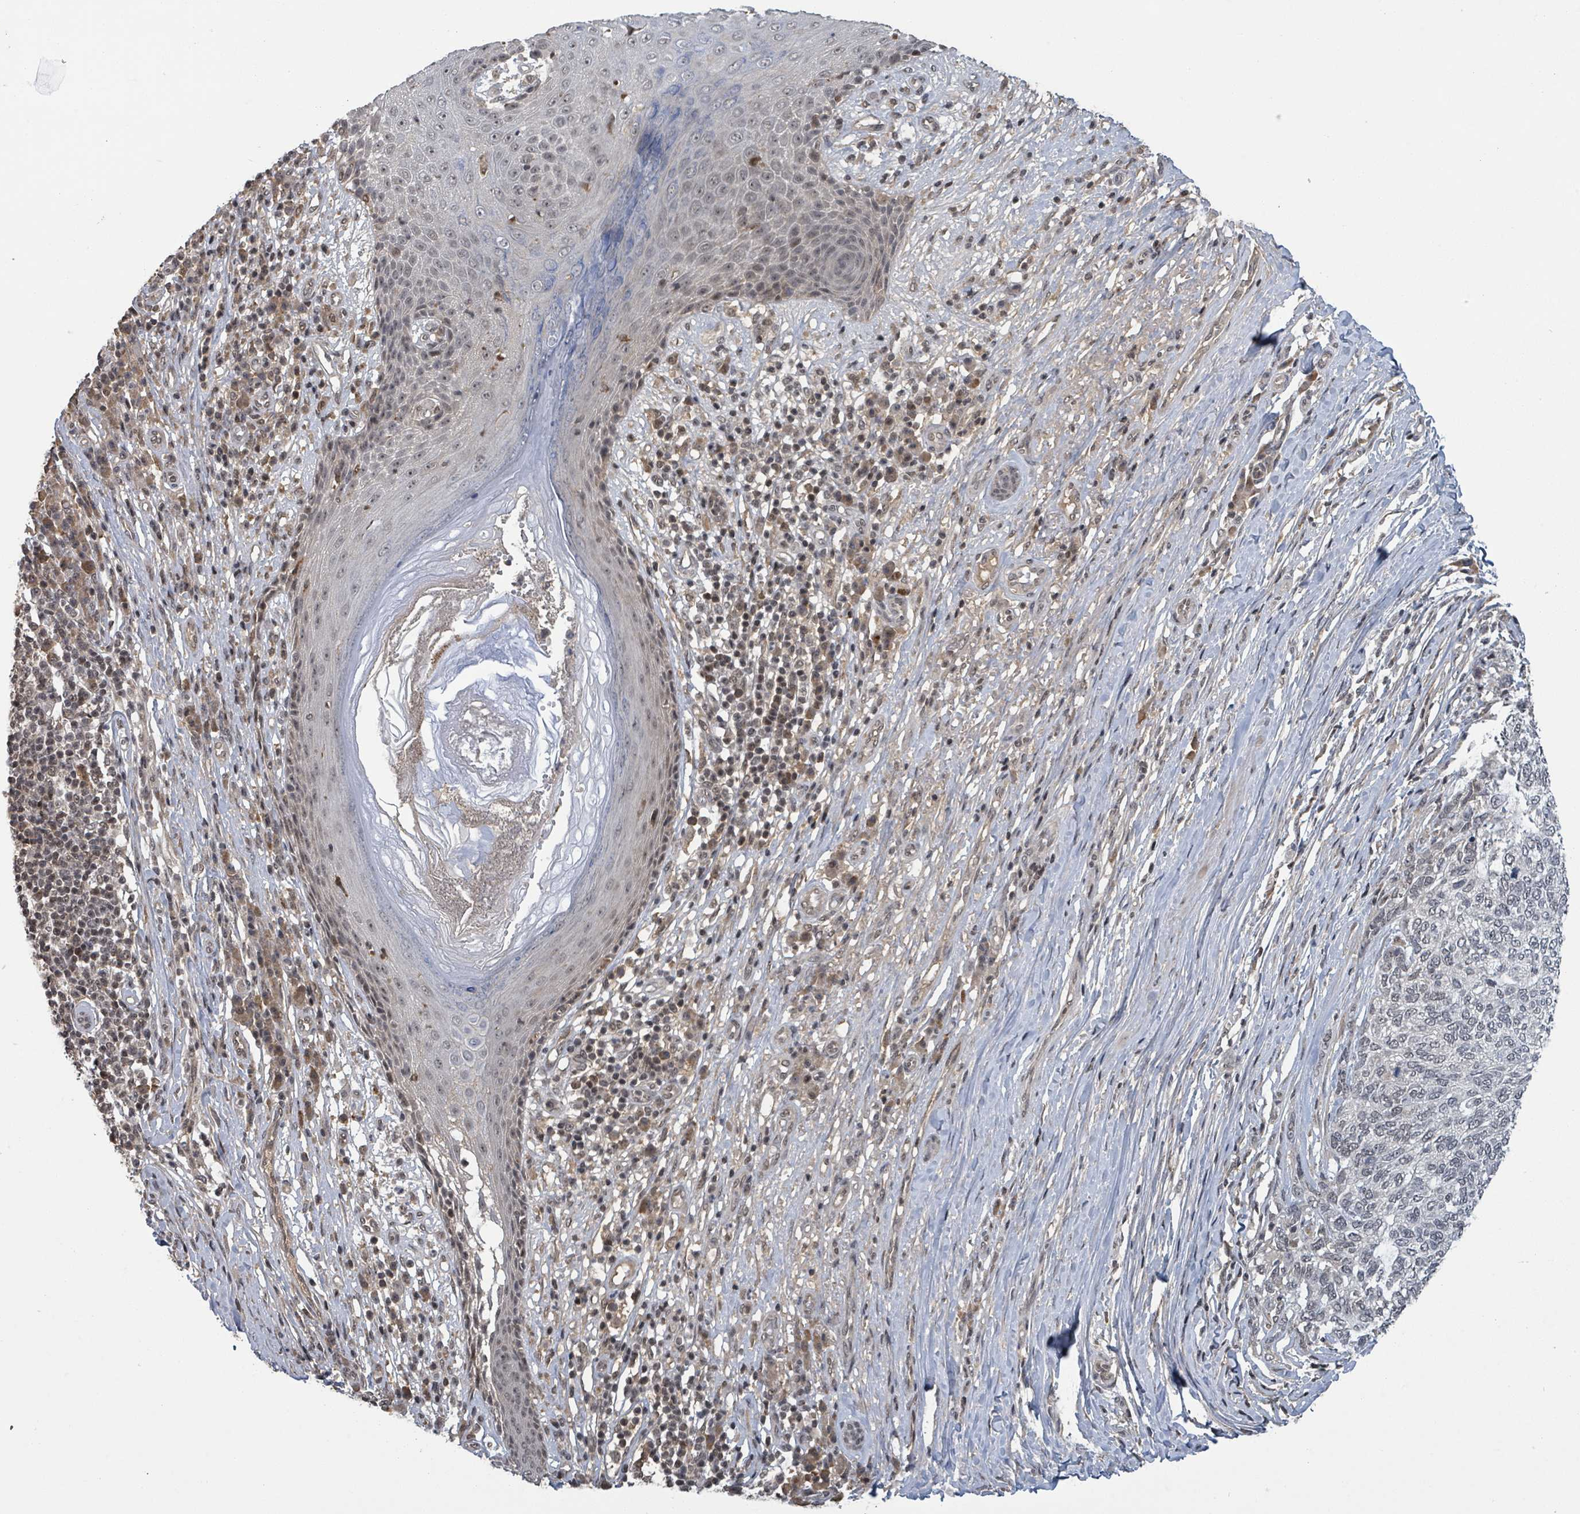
{"staining": {"intensity": "negative", "quantity": "none", "location": "none"}, "tissue": "skin cancer", "cell_type": "Tumor cells", "image_type": "cancer", "snomed": [{"axis": "morphology", "description": "Basal cell carcinoma"}, {"axis": "topography", "description": "Skin"}], "caption": "Protein analysis of skin basal cell carcinoma displays no significant positivity in tumor cells.", "gene": "ZBTB14", "patient": {"sex": "female", "age": 65}}